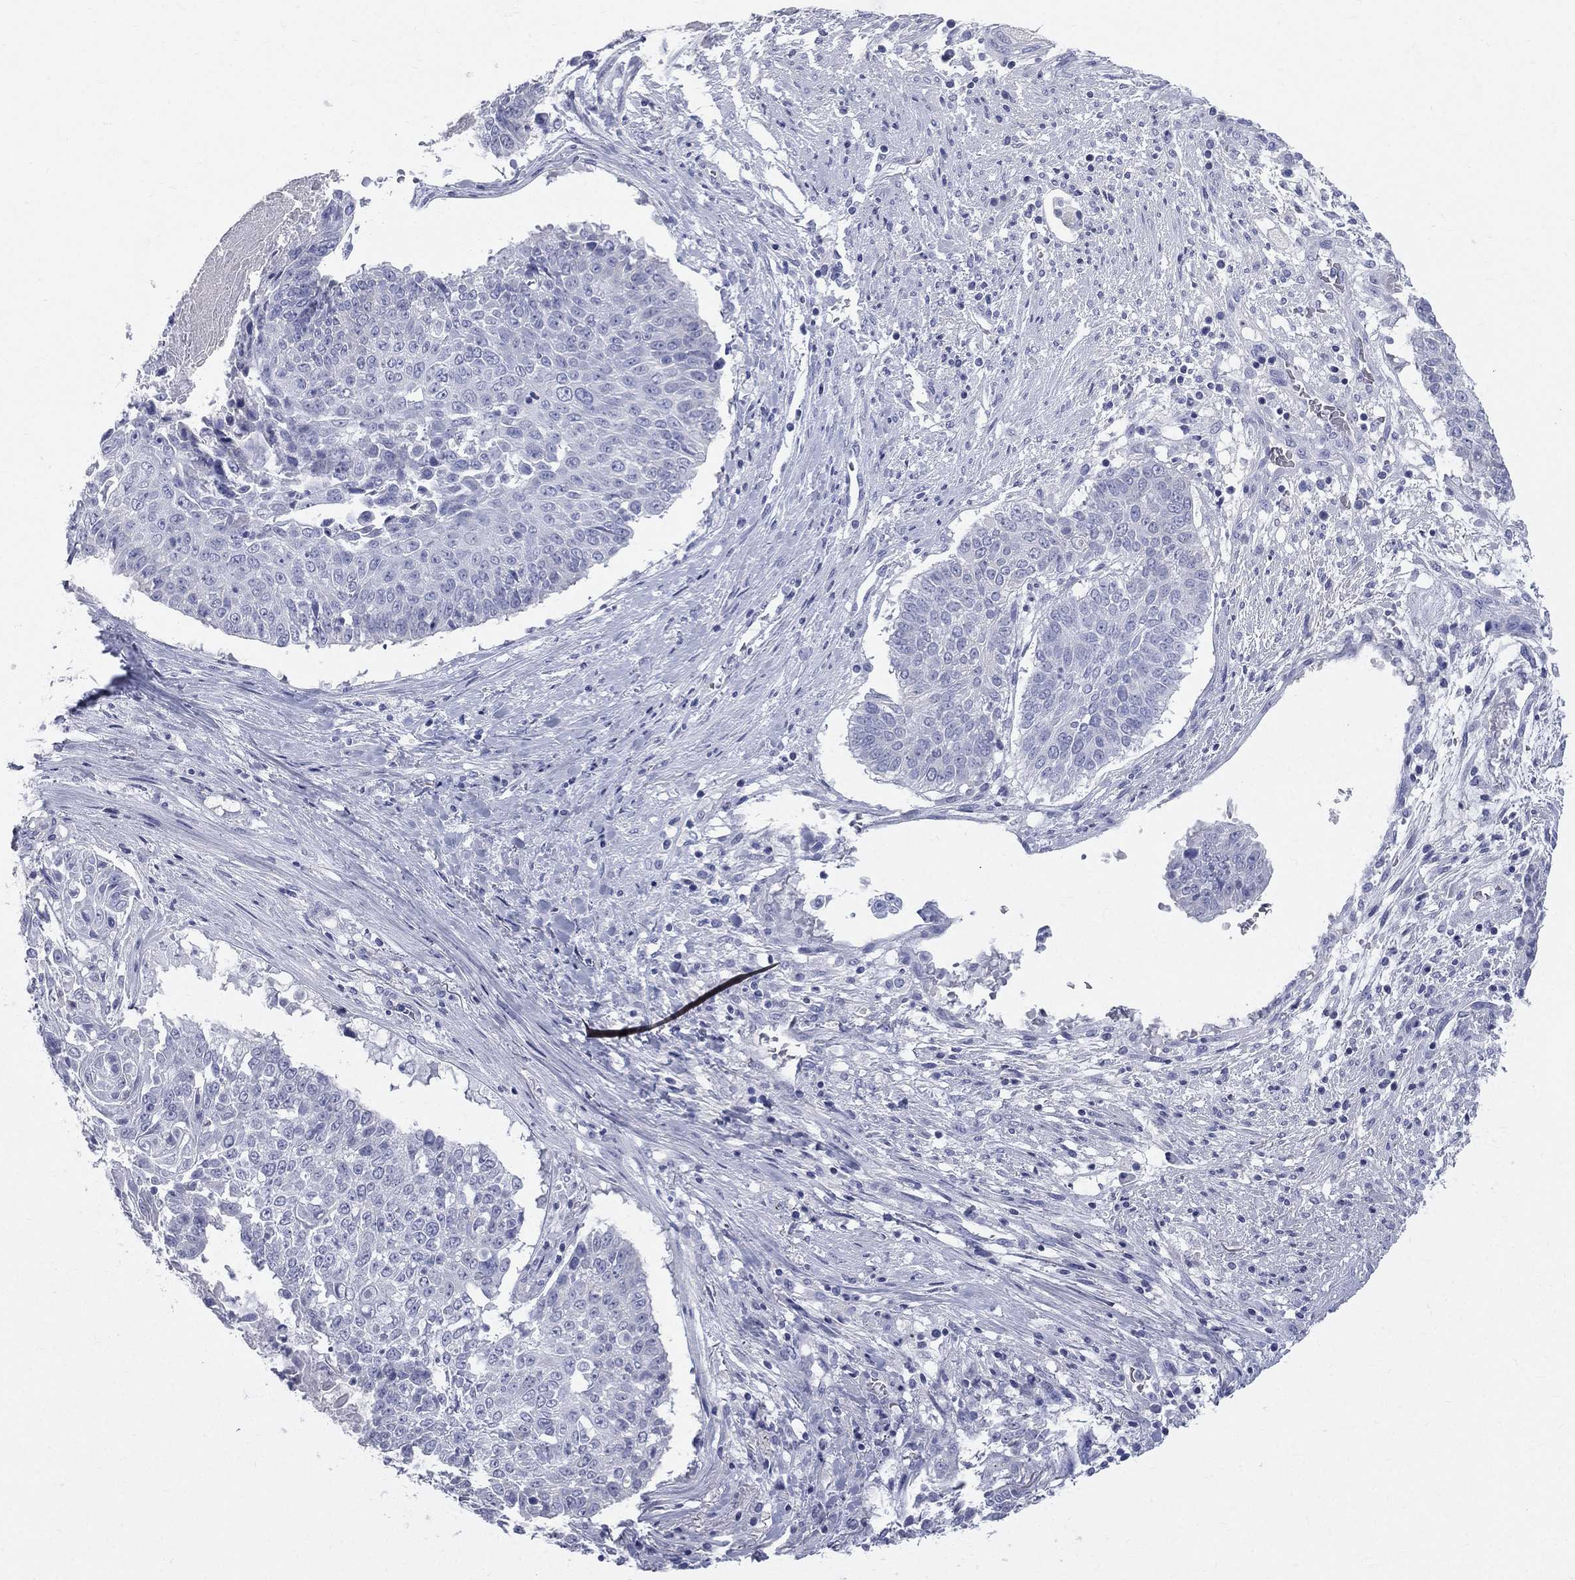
{"staining": {"intensity": "negative", "quantity": "none", "location": "none"}, "tissue": "lung cancer", "cell_type": "Tumor cells", "image_type": "cancer", "snomed": [{"axis": "morphology", "description": "Squamous cell carcinoma, NOS"}, {"axis": "topography", "description": "Lung"}], "caption": "An image of human lung cancer is negative for staining in tumor cells.", "gene": "HP", "patient": {"sex": "male", "age": 64}}